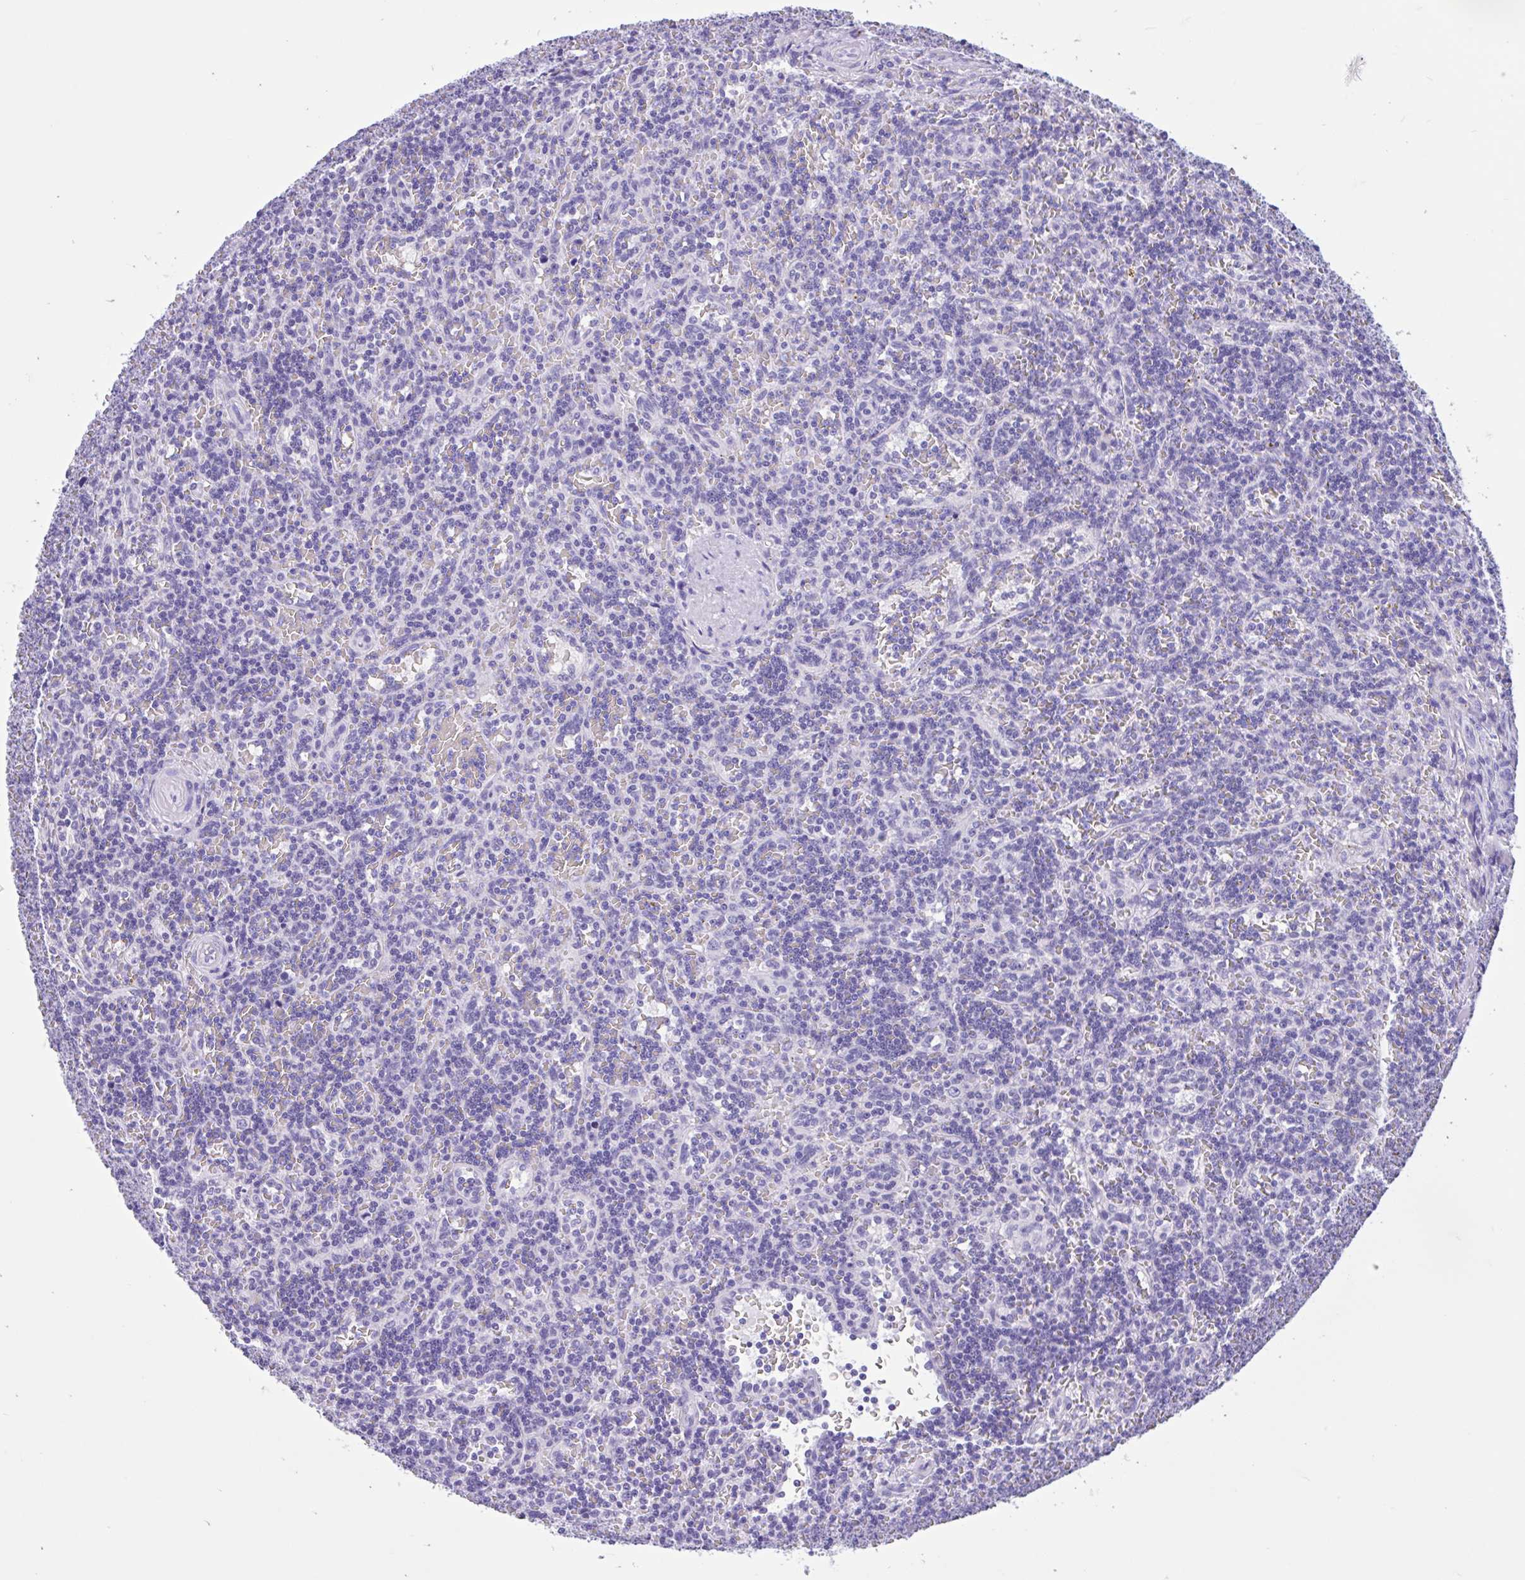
{"staining": {"intensity": "negative", "quantity": "none", "location": "none"}, "tissue": "lymphoma", "cell_type": "Tumor cells", "image_type": "cancer", "snomed": [{"axis": "morphology", "description": "Malignant lymphoma, non-Hodgkin's type, Low grade"}, {"axis": "topography", "description": "Spleen"}], "caption": "Immunohistochemical staining of lymphoma reveals no significant staining in tumor cells. (DAB (3,3'-diaminobenzidine) immunohistochemistry, high magnification).", "gene": "ZNF319", "patient": {"sex": "male", "age": 73}}